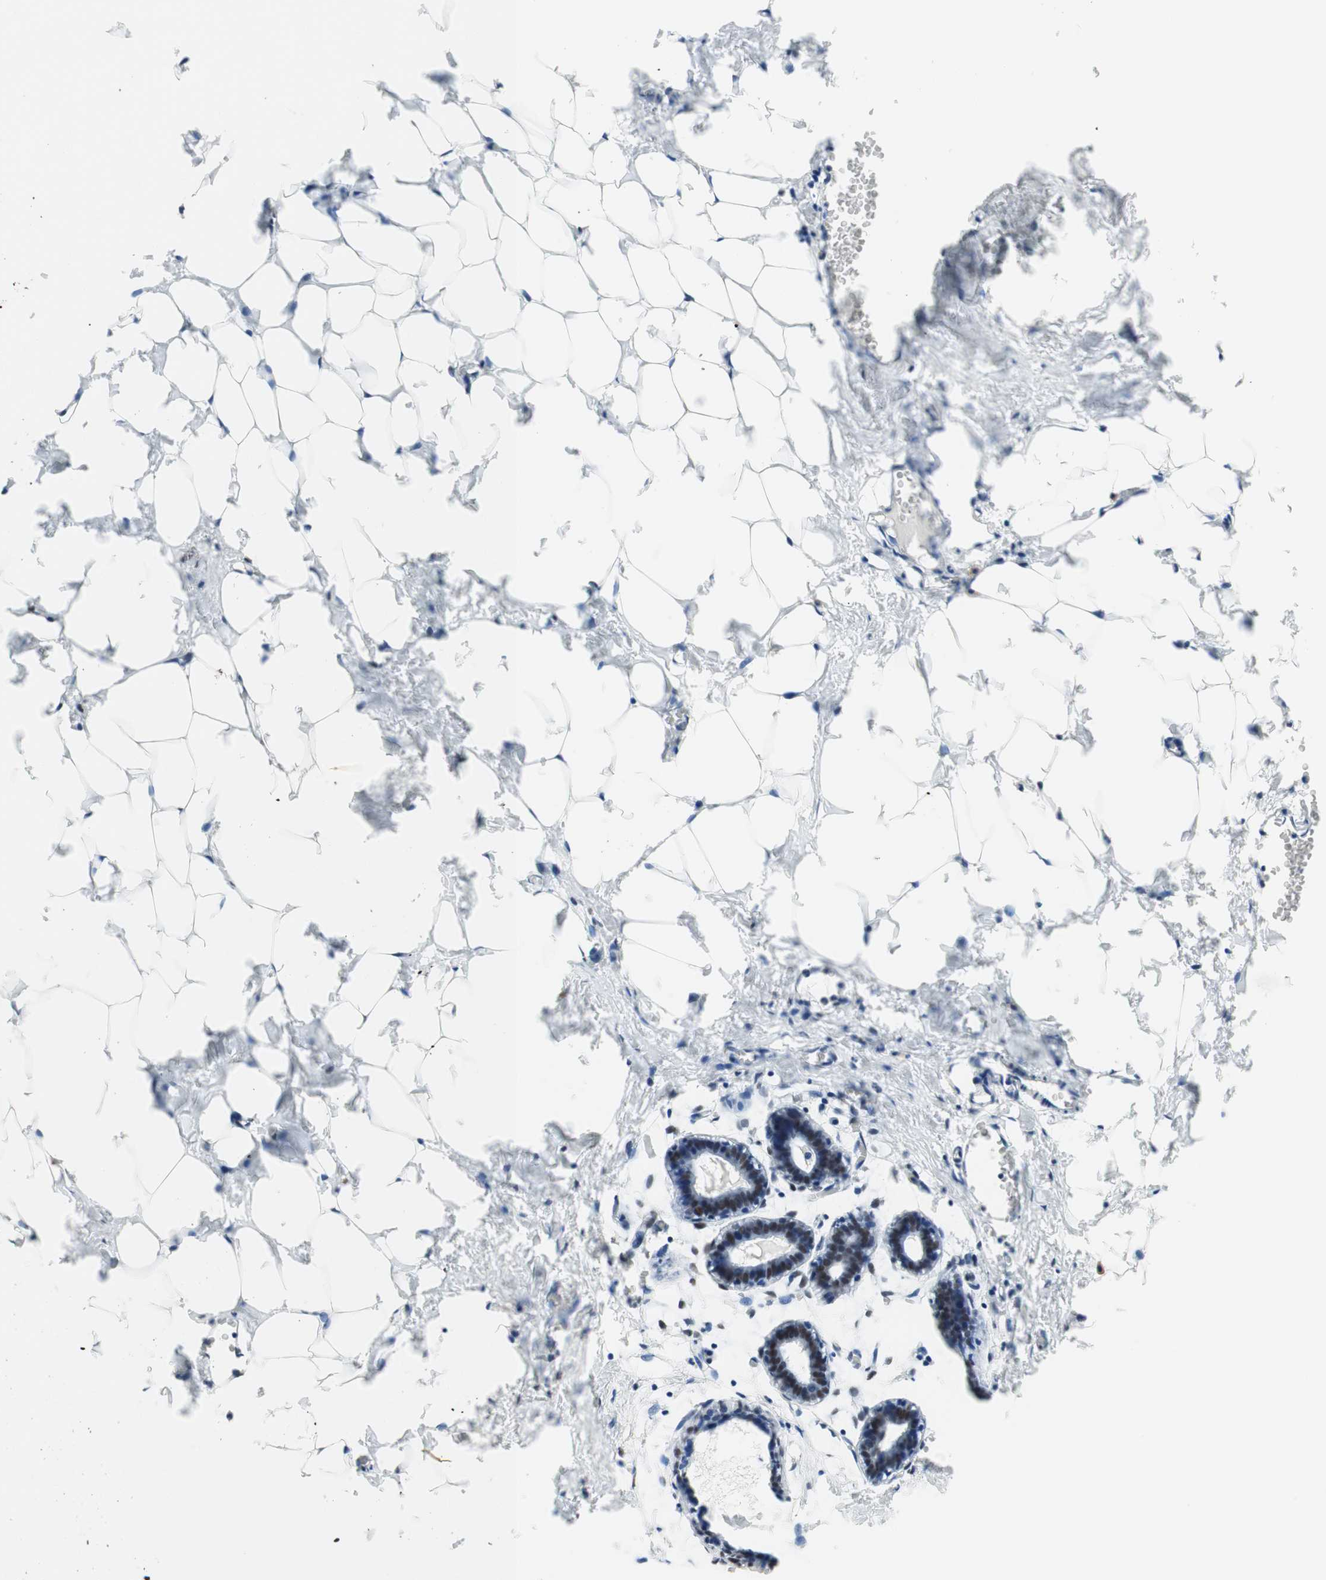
{"staining": {"intensity": "negative", "quantity": "none", "location": "none"}, "tissue": "breast", "cell_type": "Adipocytes", "image_type": "normal", "snomed": [{"axis": "morphology", "description": "Normal tissue, NOS"}, {"axis": "topography", "description": "Breast"}], "caption": "DAB immunohistochemical staining of unremarkable human breast exhibits no significant expression in adipocytes. Nuclei are stained in blue.", "gene": "PRPF19", "patient": {"sex": "female", "age": 27}}